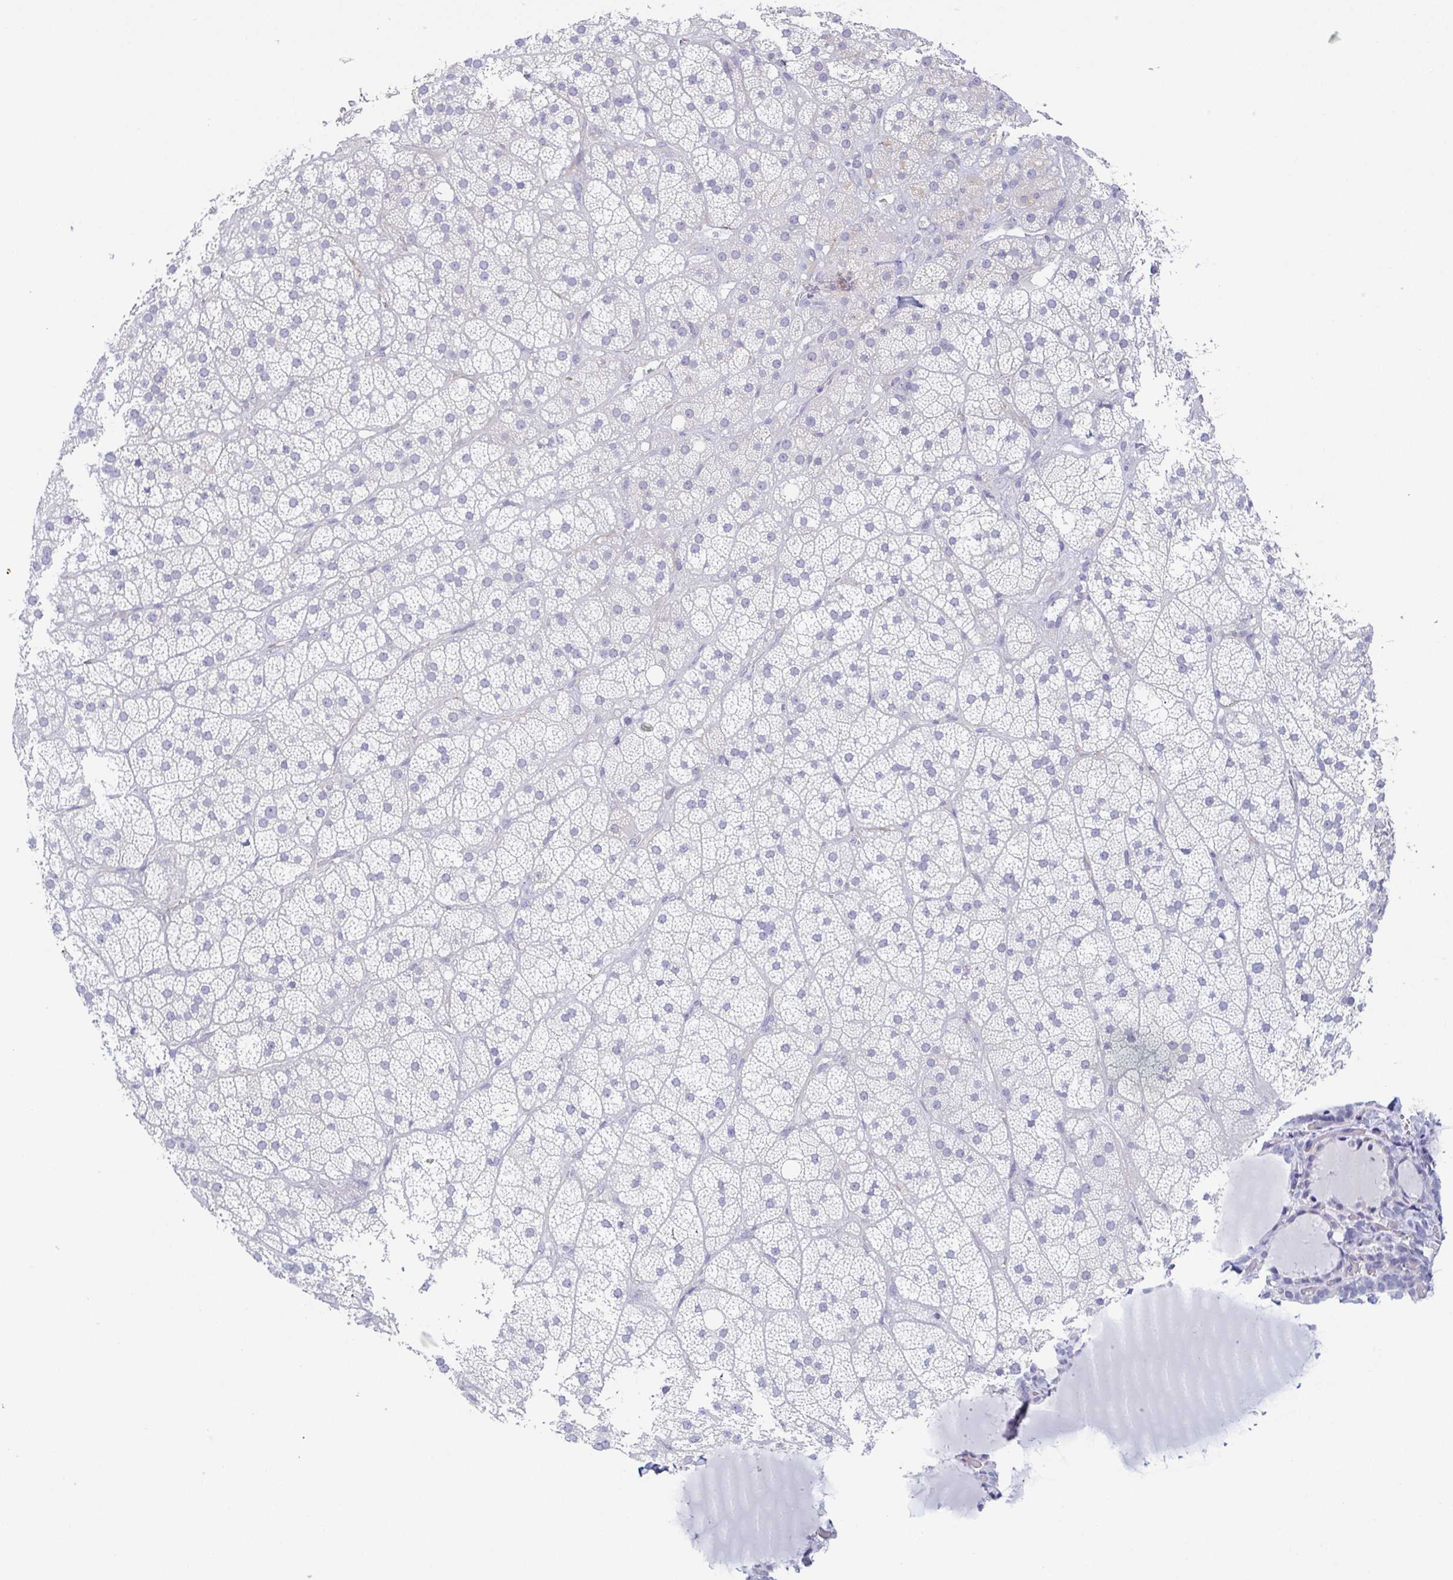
{"staining": {"intensity": "negative", "quantity": "none", "location": "none"}, "tissue": "adrenal gland", "cell_type": "Glandular cells", "image_type": "normal", "snomed": [{"axis": "morphology", "description": "Normal tissue, NOS"}, {"axis": "topography", "description": "Adrenal gland"}], "caption": "Immunohistochemical staining of normal human adrenal gland displays no significant expression in glandular cells.", "gene": "COL17A1", "patient": {"sex": "male", "age": 57}}